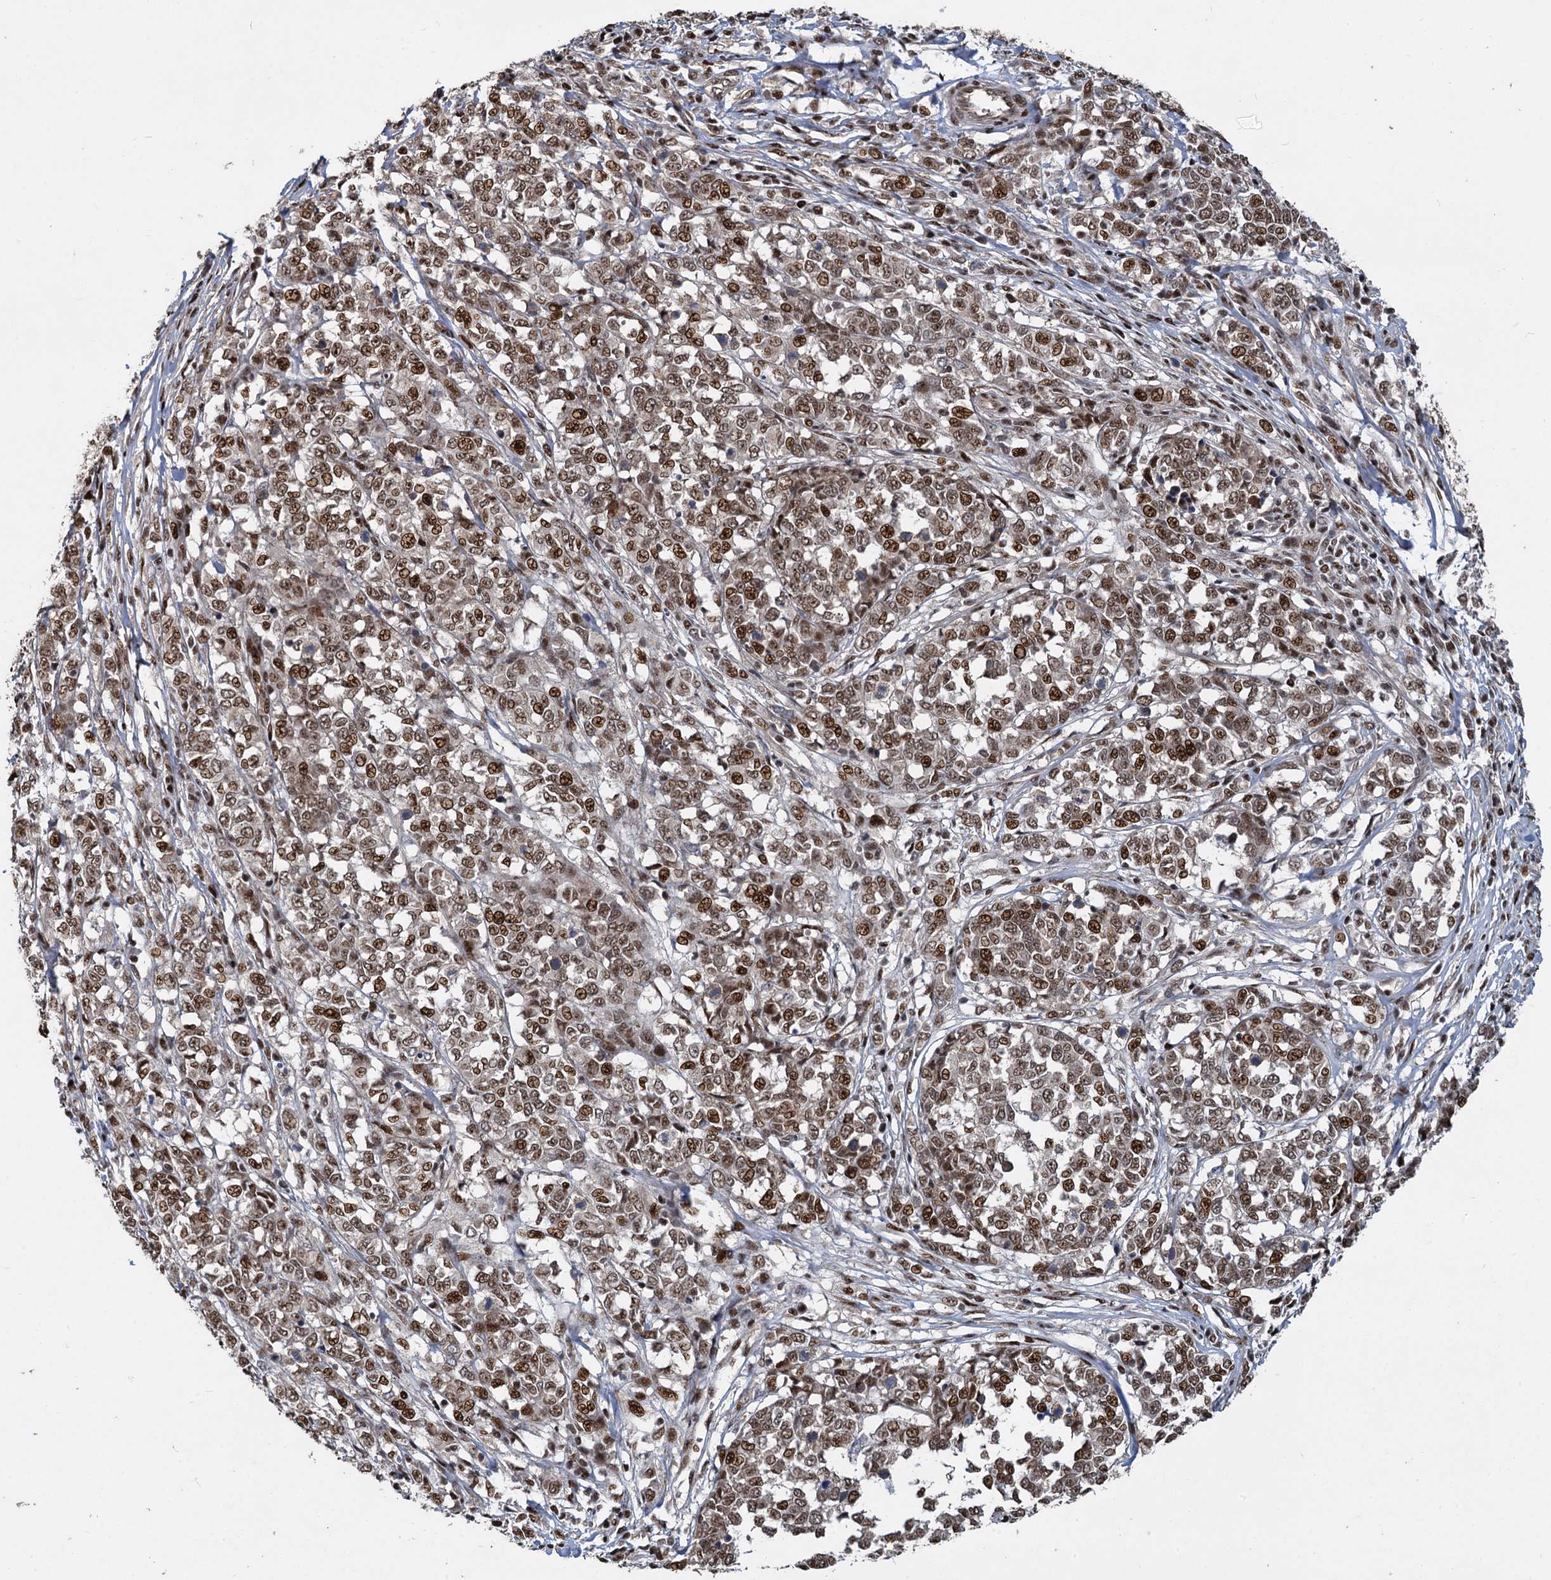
{"staining": {"intensity": "moderate", "quantity": ">75%", "location": "nuclear"}, "tissue": "melanoma", "cell_type": "Tumor cells", "image_type": "cancer", "snomed": [{"axis": "morphology", "description": "Malignant melanoma, NOS"}, {"axis": "topography", "description": "Skin"}], "caption": "Immunohistochemical staining of melanoma reveals medium levels of moderate nuclear expression in approximately >75% of tumor cells.", "gene": "ANKRD49", "patient": {"sex": "female", "age": 72}}